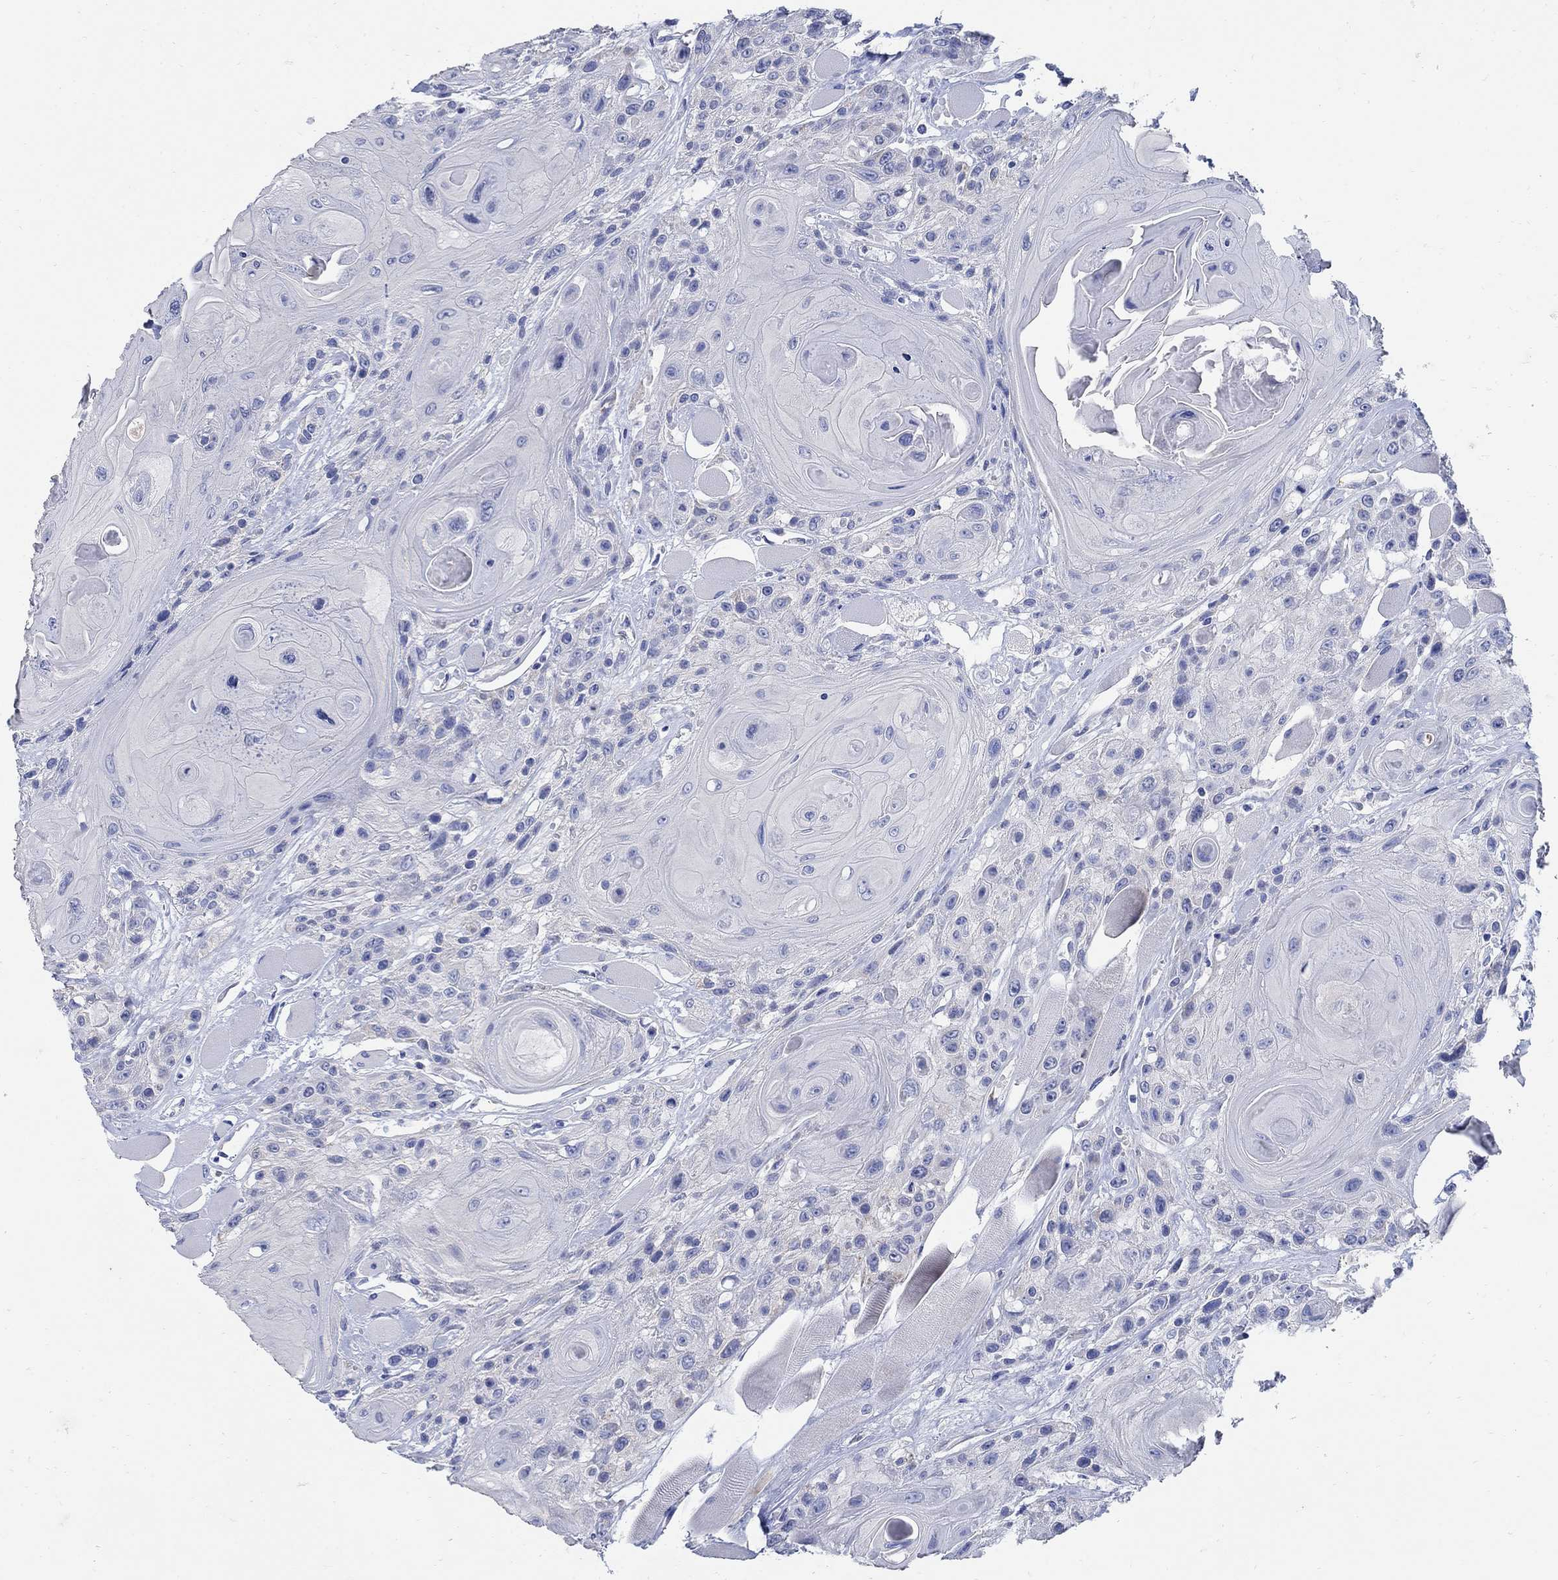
{"staining": {"intensity": "negative", "quantity": "none", "location": "none"}, "tissue": "head and neck cancer", "cell_type": "Tumor cells", "image_type": "cancer", "snomed": [{"axis": "morphology", "description": "Squamous cell carcinoma, NOS"}, {"axis": "topography", "description": "Head-Neck"}], "caption": "A high-resolution image shows IHC staining of head and neck cancer, which displays no significant positivity in tumor cells.", "gene": "ZDHHC14", "patient": {"sex": "female", "age": 59}}